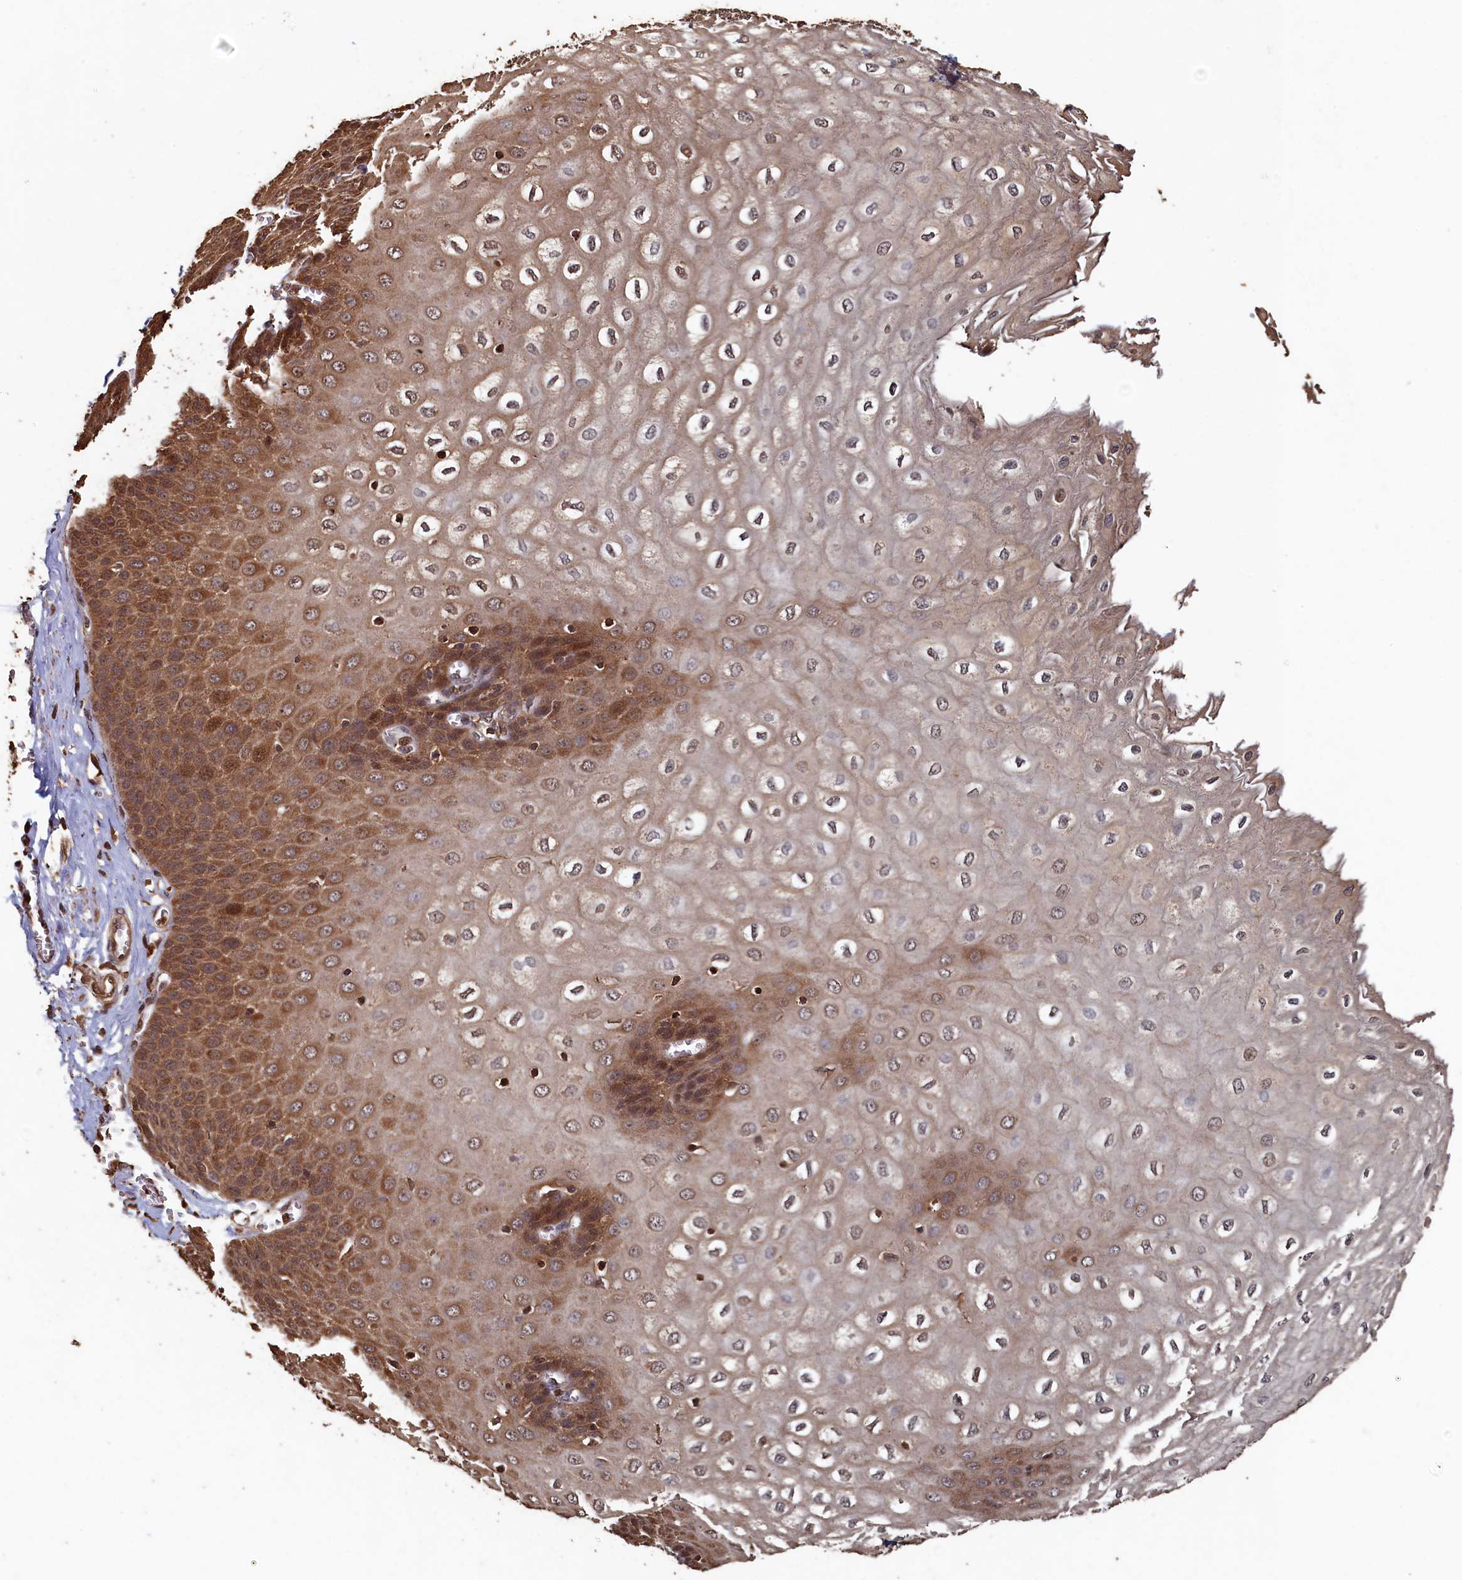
{"staining": {"intensity": "strong", "quantity": ">75%", "location": "cytoplasmic/membranous"}, "tissue": "esophagus", "cell_type": "Squamous epithelial cells", "image_type": "normal", "snomed": [{"axis": "morphology", "description": "Normal tissue, NOS"}, {"axis": "topography", "description": "Esophagus"}], "caption": "Immunohistochemical staining of benign human esophagus exhibits strong cytoplasmic/membranous protein positivity in about >75% of squamous epithelial cells. (brown staining indicates protein expression, while blue staining denotes nuclei).", "gene": "PIGN", "patient": {"sex": "male", "age": 60}}